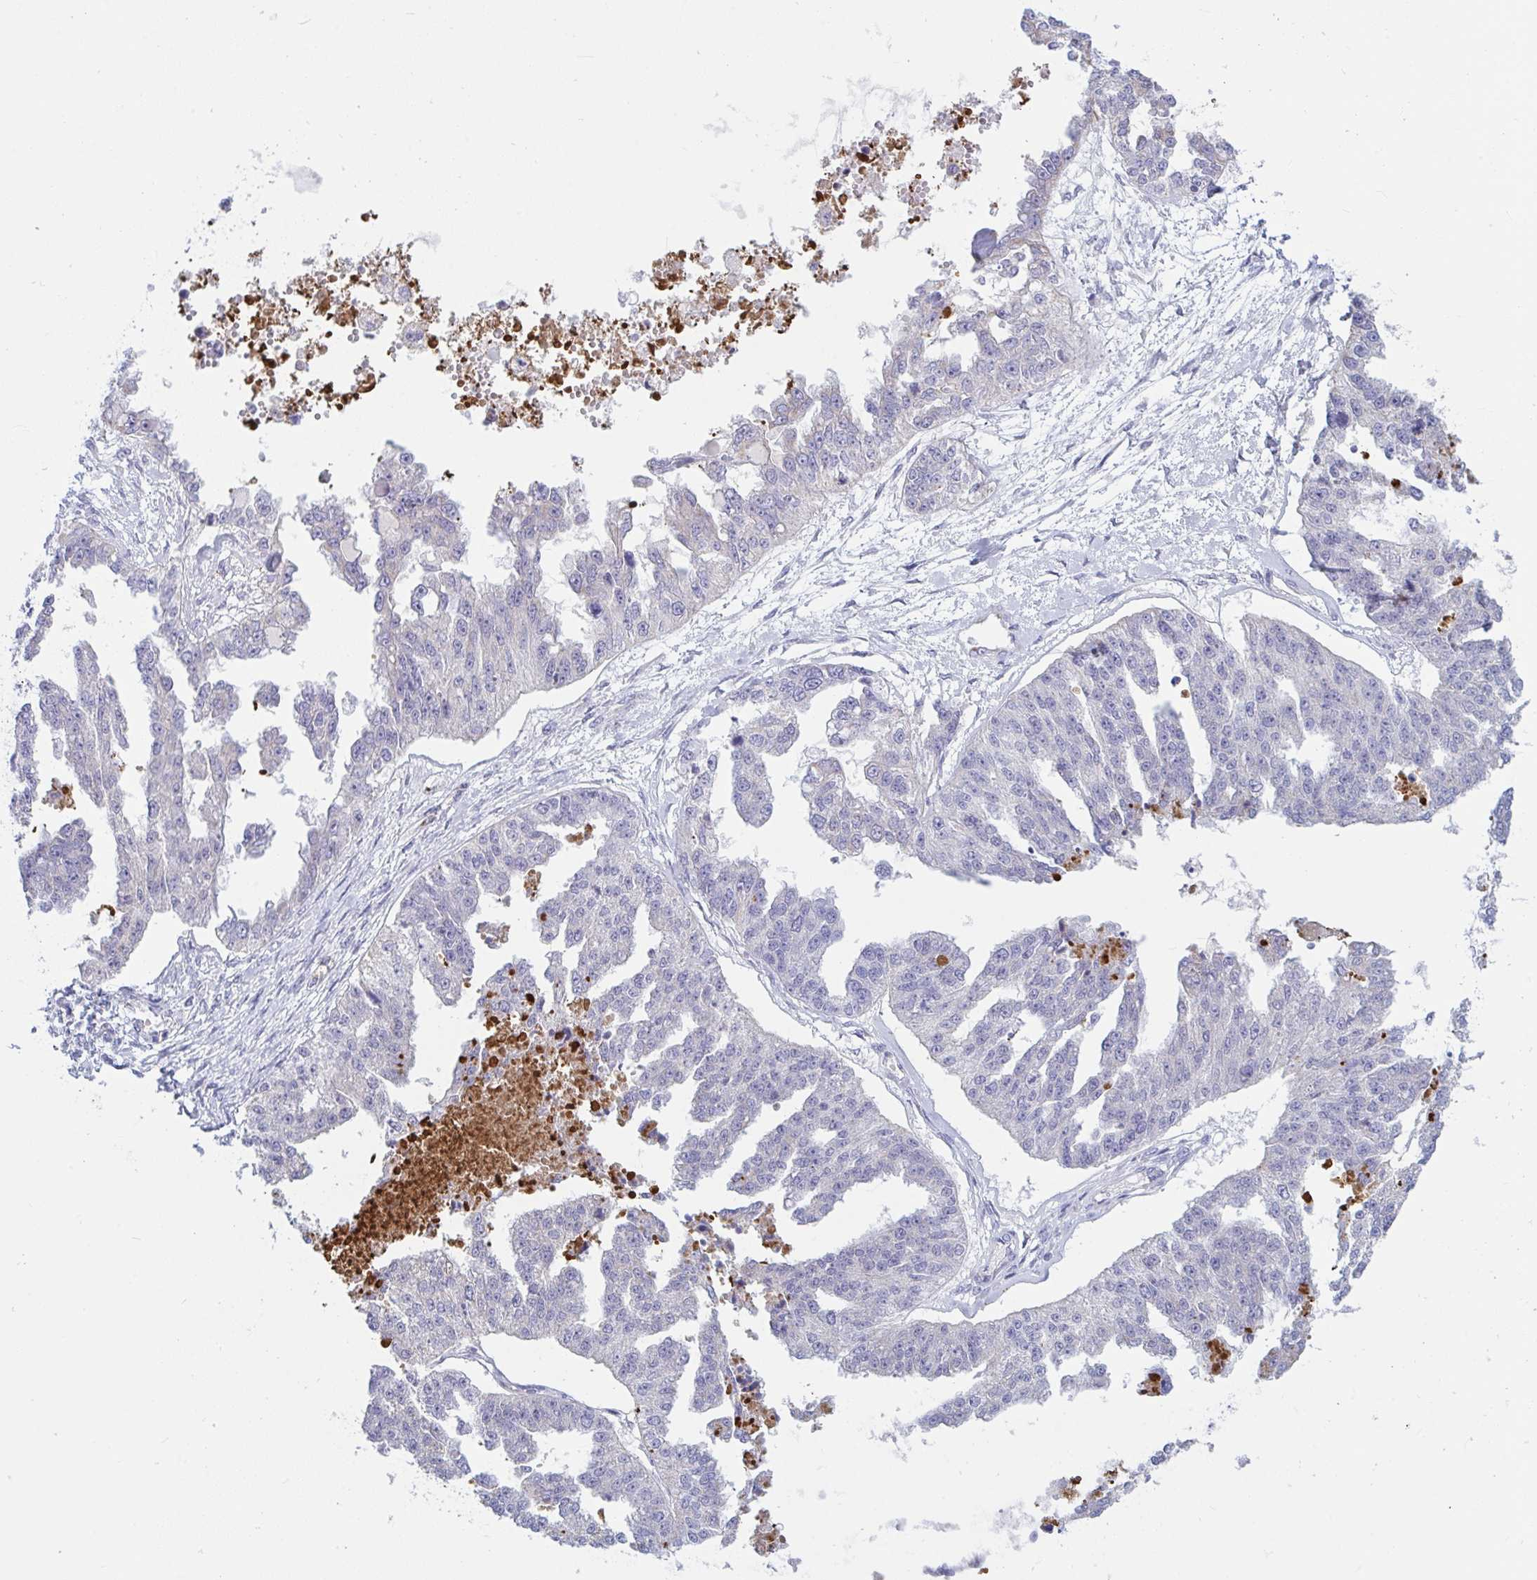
{"staining": {"intensity": "negative", "quantity": "none", "location": "none"}, "tissue": "ovarian cancer", "cell_type": "Tumor cells", "image_type": "cancer", "snomed": [{"axis": "morphology", "description": "Cystadenocarcinoma, serous, NOS"}, {"axis": "topography", "description": "Ovary"}], "caption": "A photomicrograph of human ovarian serous cystadenocarcinoma is negative for staining in tumor cells.", "gene": "IL37", "patient": {"sex": "female", "age": 58}}